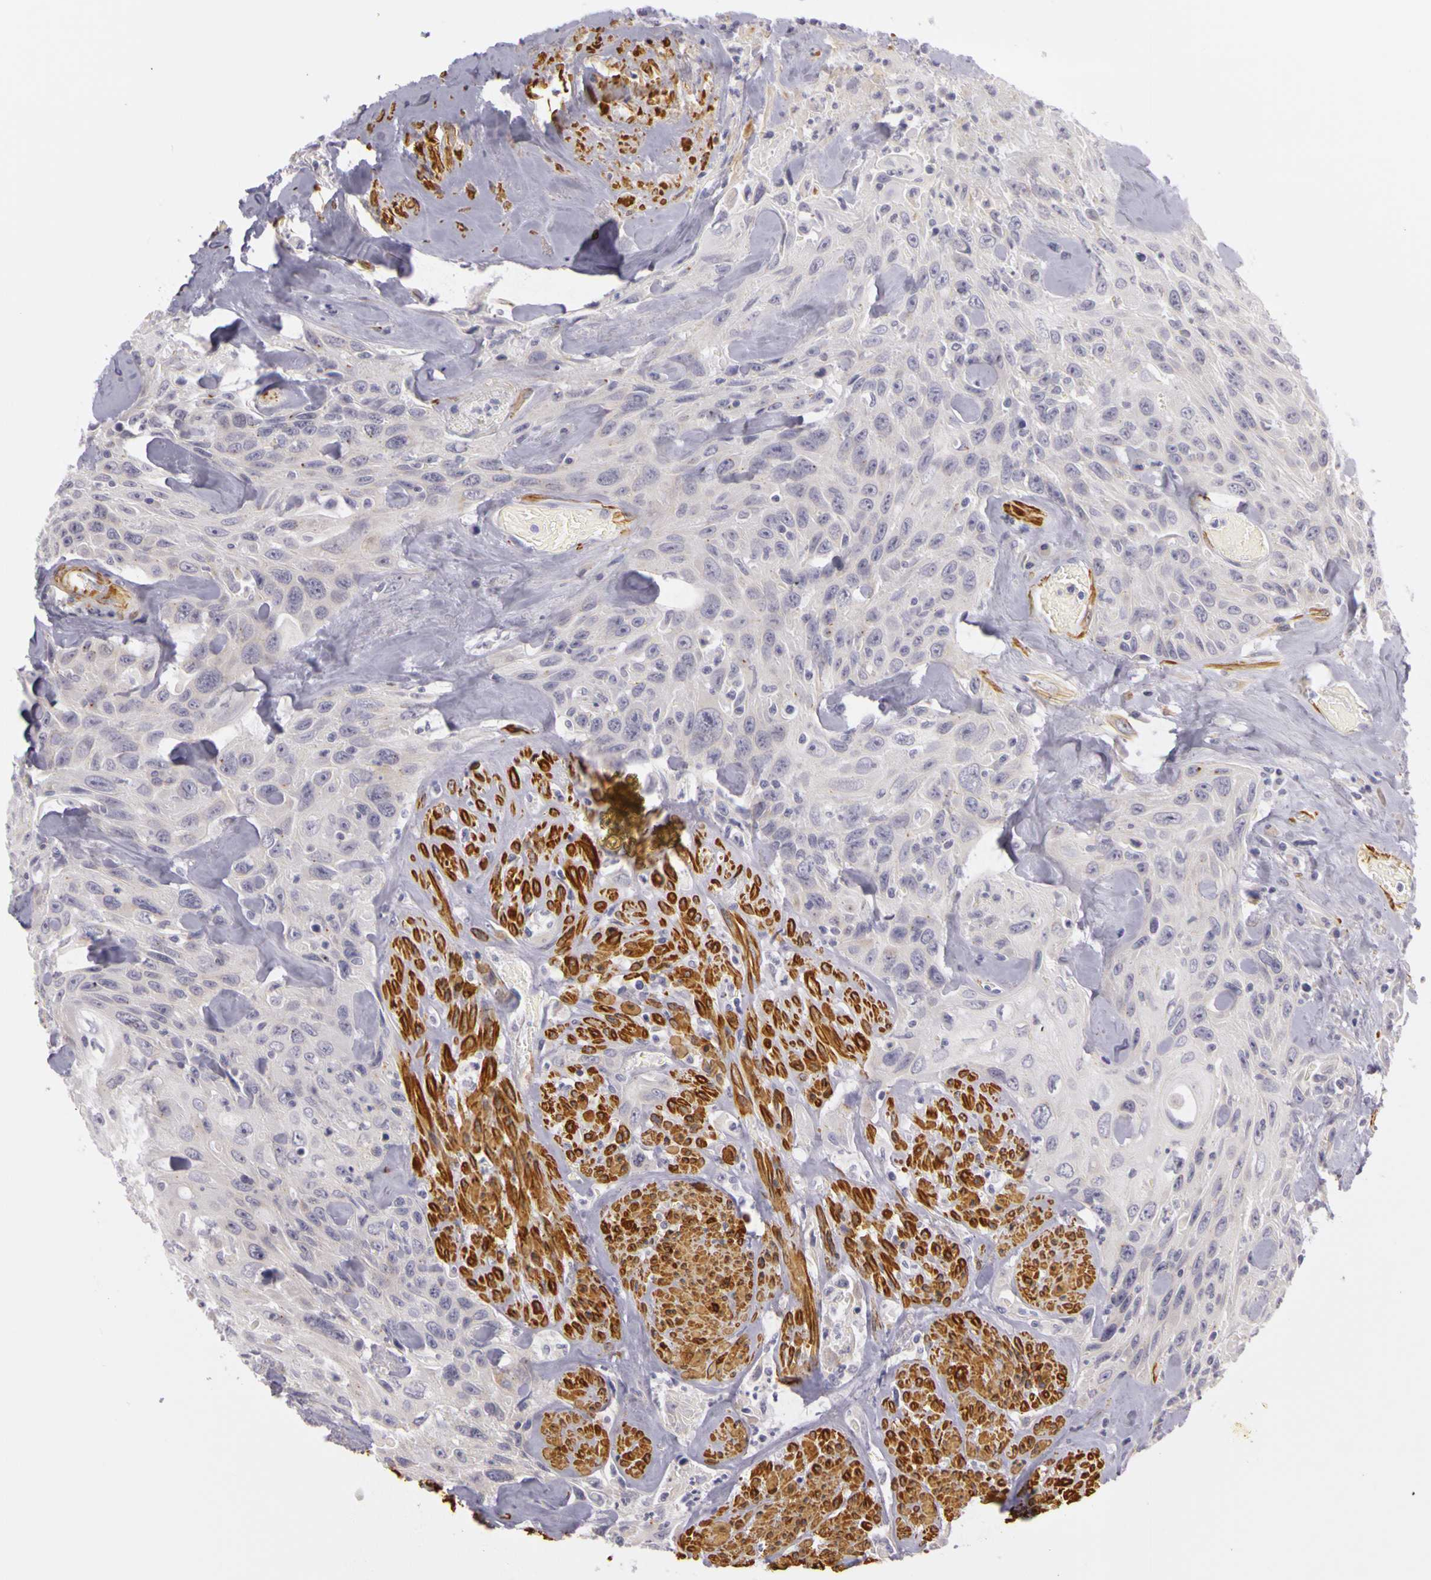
{"staining": {"intensity": "weak", "quantity": ">75%", "location": "cytoplasmic/membranous"}, "tissue": "urothelial cancer", "cell_type": "Tumor cells", "image_type": "cancer", "snomed": [{"axis": "morphology", "description": "Urothelial carcinoma, High grade"}, {"axis": "topography", "description": "Urinary bladder"}], "caption": "Protein analysis of urothelial carcinoma (high-grade) tissue reveals weak cytoplasmic/membranous staining in approximately >75% of tumor cells. (DAB = brown stain, brightfield microscopy at high magnification).", "gene": "CNTN2", "patient": {"sex": "female", "age": 84}}